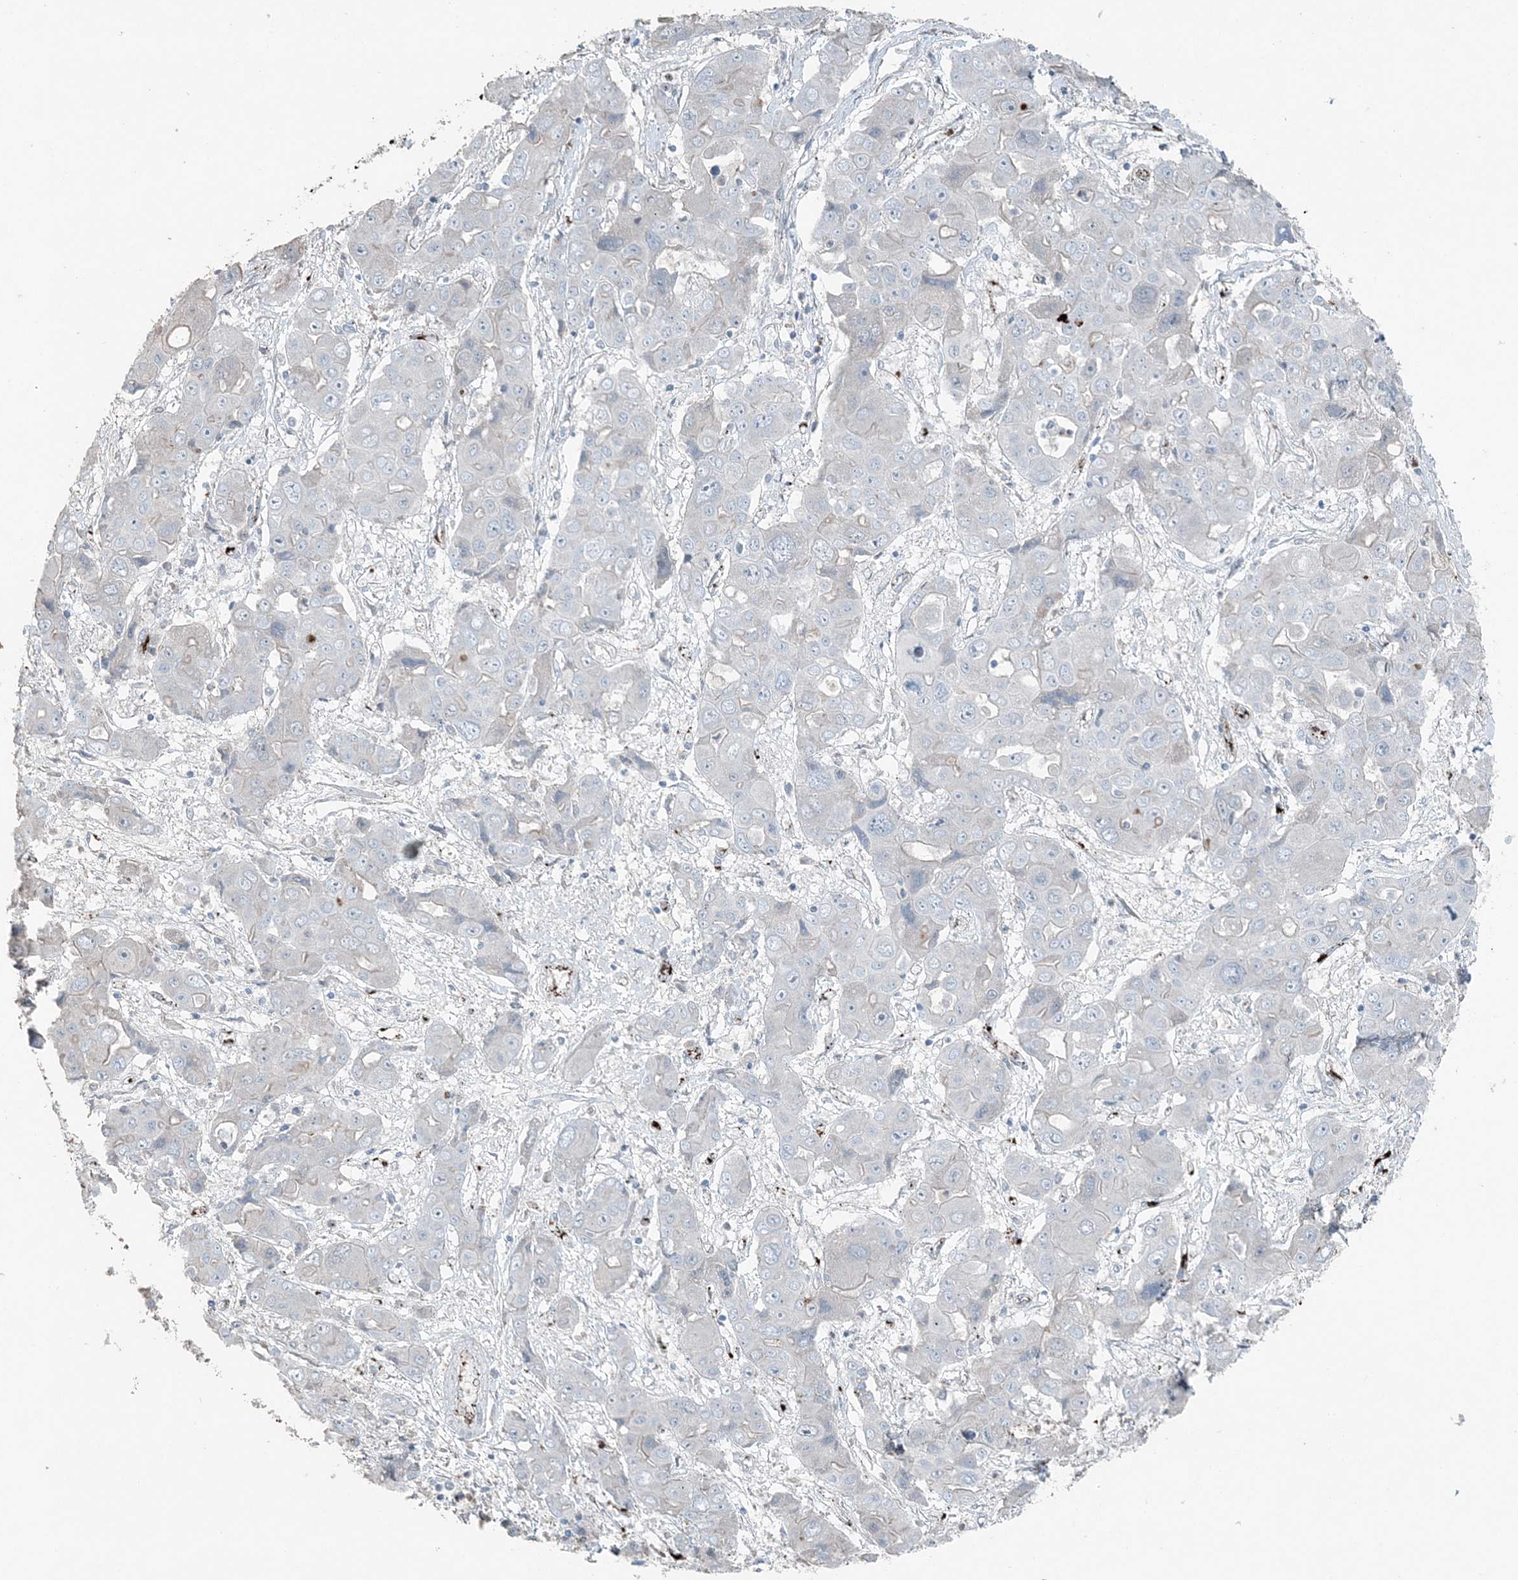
{"staining": {"intensity": "negative", "quantity": "none", "location": "none"}, "tissue": "liver cancer", "cell_type": "Tumor cells", "image_type": "cancer", "snomed": [{"axis": "morphology", "description": "Cholangiocarcinoma"}, {"axis": "topography", "description": "Liver"}], "caption": "Tumor cells are negative for brown protein staining in liver cancer.", "gene": "ELOVL7", "patient": {"sex": "male", "age": 67}}